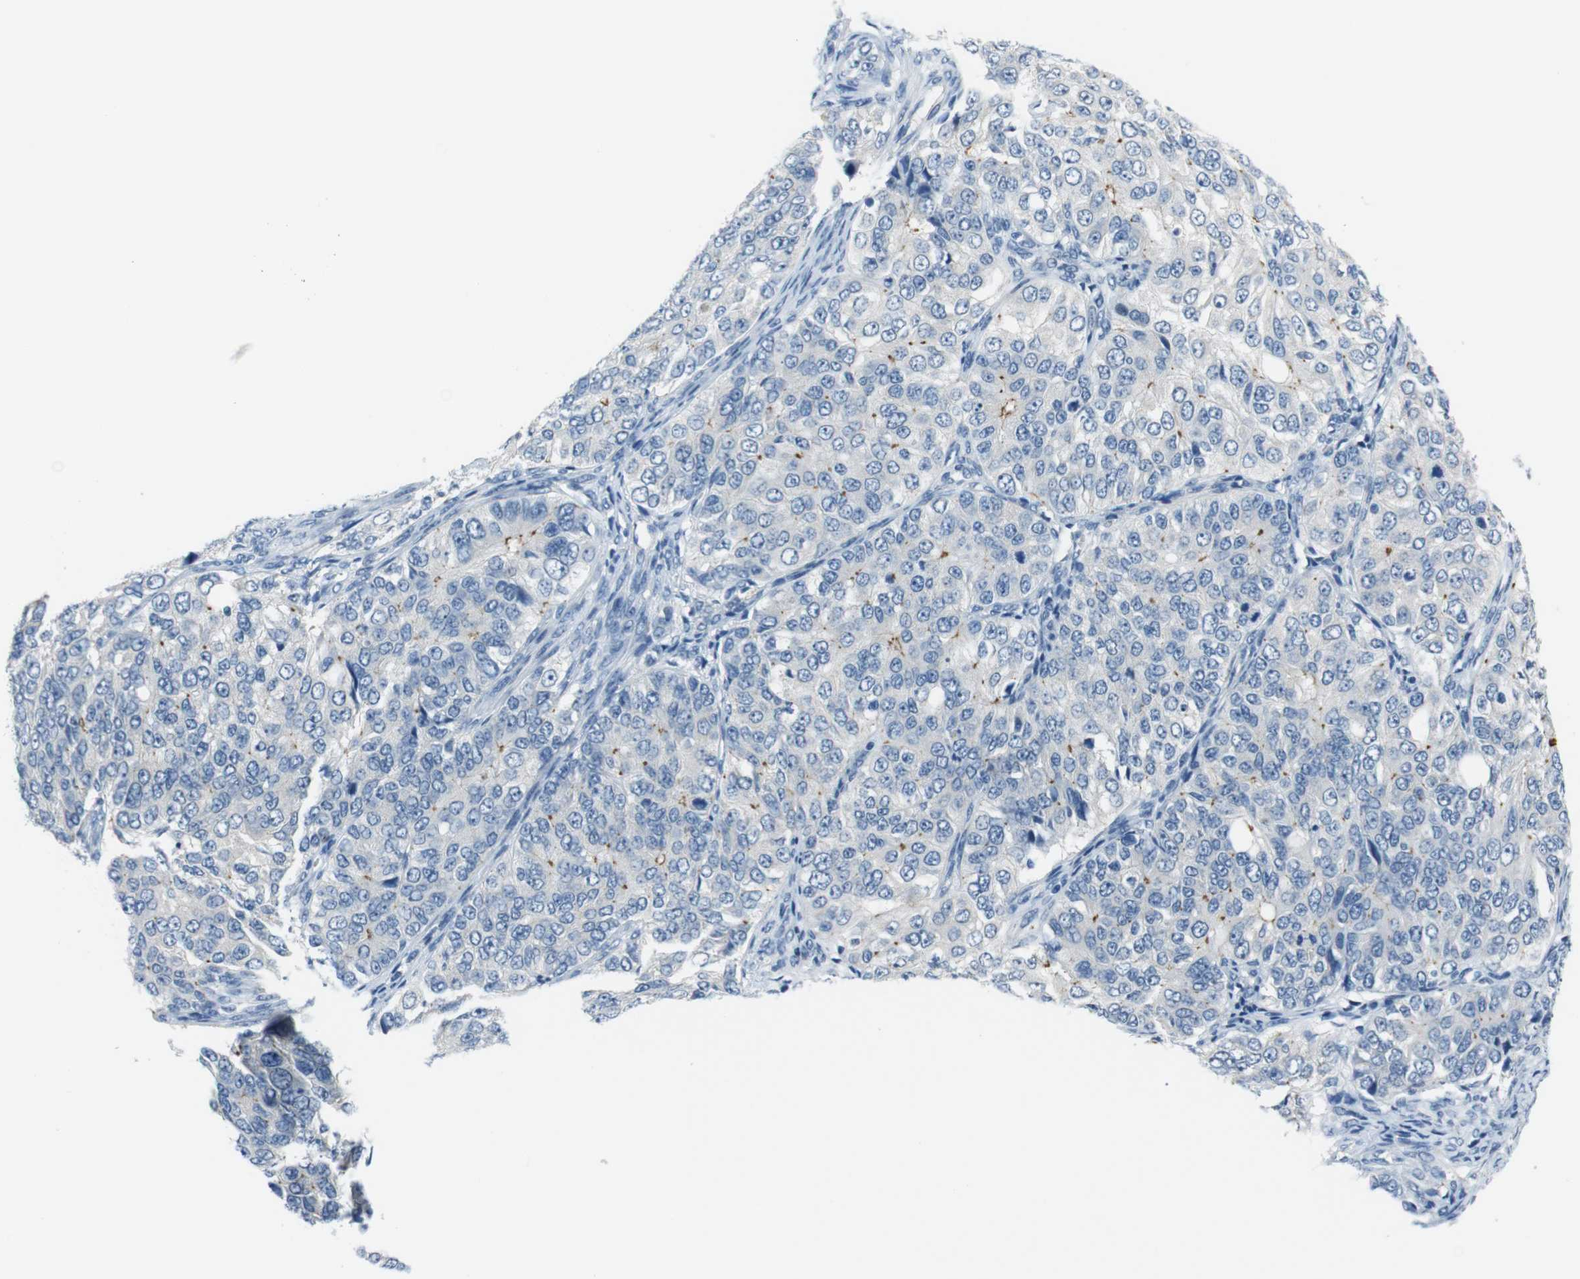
{"staining": {"intensity": "negative", "quantity": "none", "location": "none"}, "tissue": "ovarian cancer", "cell_type": "Tumor cells", "image_type": "cancer", "snomed": [{"axis": "morphology", "description": "Carcinoma, endometroid"}, {"axis": "topography", "description": "Ovary"}], "caption": "Human ovarian endometroid carcinoma stained for a protein using immunohistochemistry exhibits no positivity in tumor cells.", "gene": "HRH2", "patient": {"sex": "female", "age": 51}}